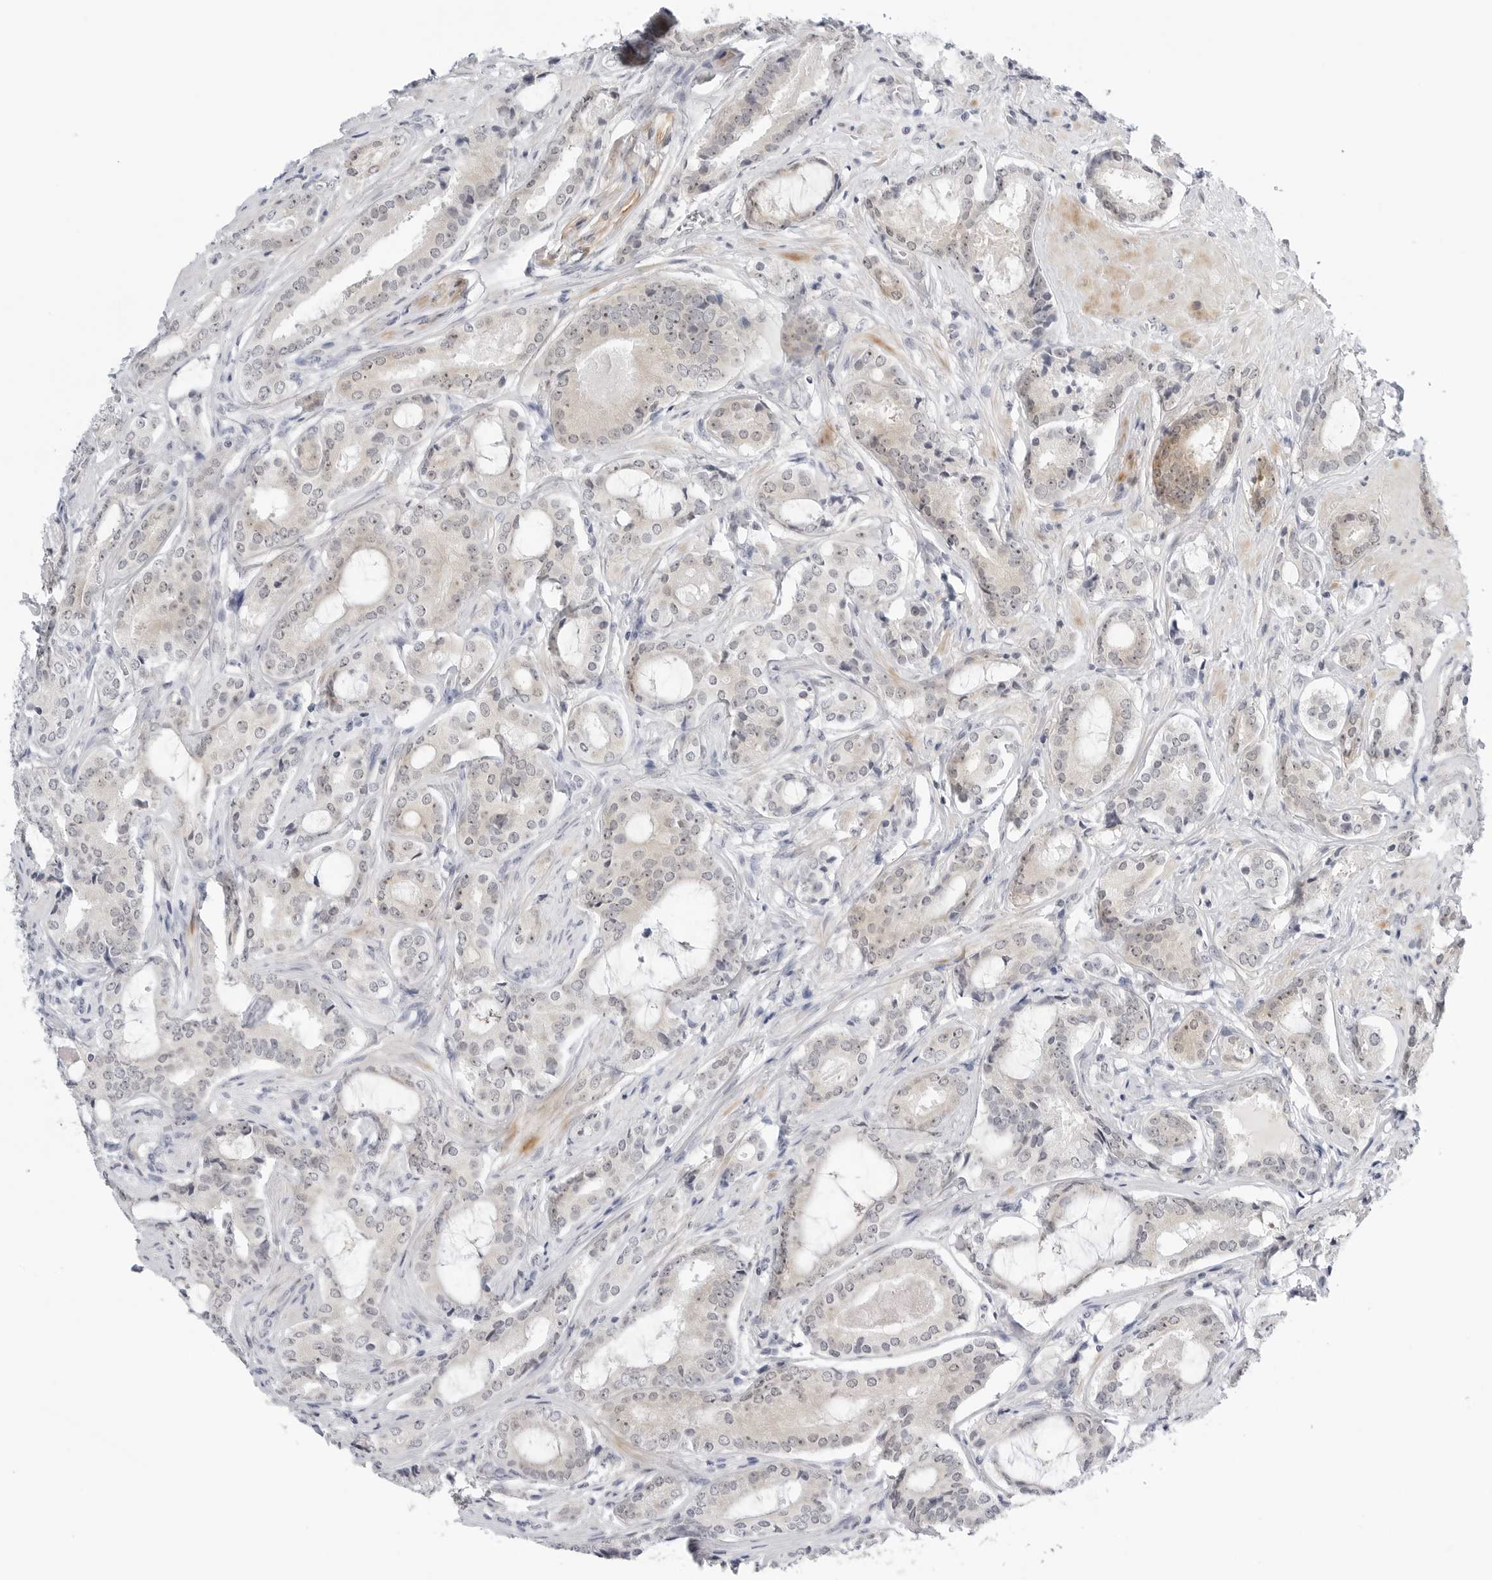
{"staining": {"intensity": "weak", "quantity": "<25%", "location": "cytoplasmic/membranous"}, "tissue": "prostate cancer", "cell_type": "Tumor cells", "image_type": "cancer", "snomed": [{"axis": "morphology", "description": "Adenocarcinoma, High grade"}, {"axis": "topography", "description": "Prostate"}], "caption": "The IHC histopathology image has no significant positivity in tumor cells of prostate cancer tissue. The staining was performed using DAB (3,3'-diaminobenzidine) to visualize the protein expression in brown, while the nuclei were stained in blue with hematoxylin (Magnification: 20x).", "gene": "MAP2K5", "patient": {"sex": "male", "age": 73}}